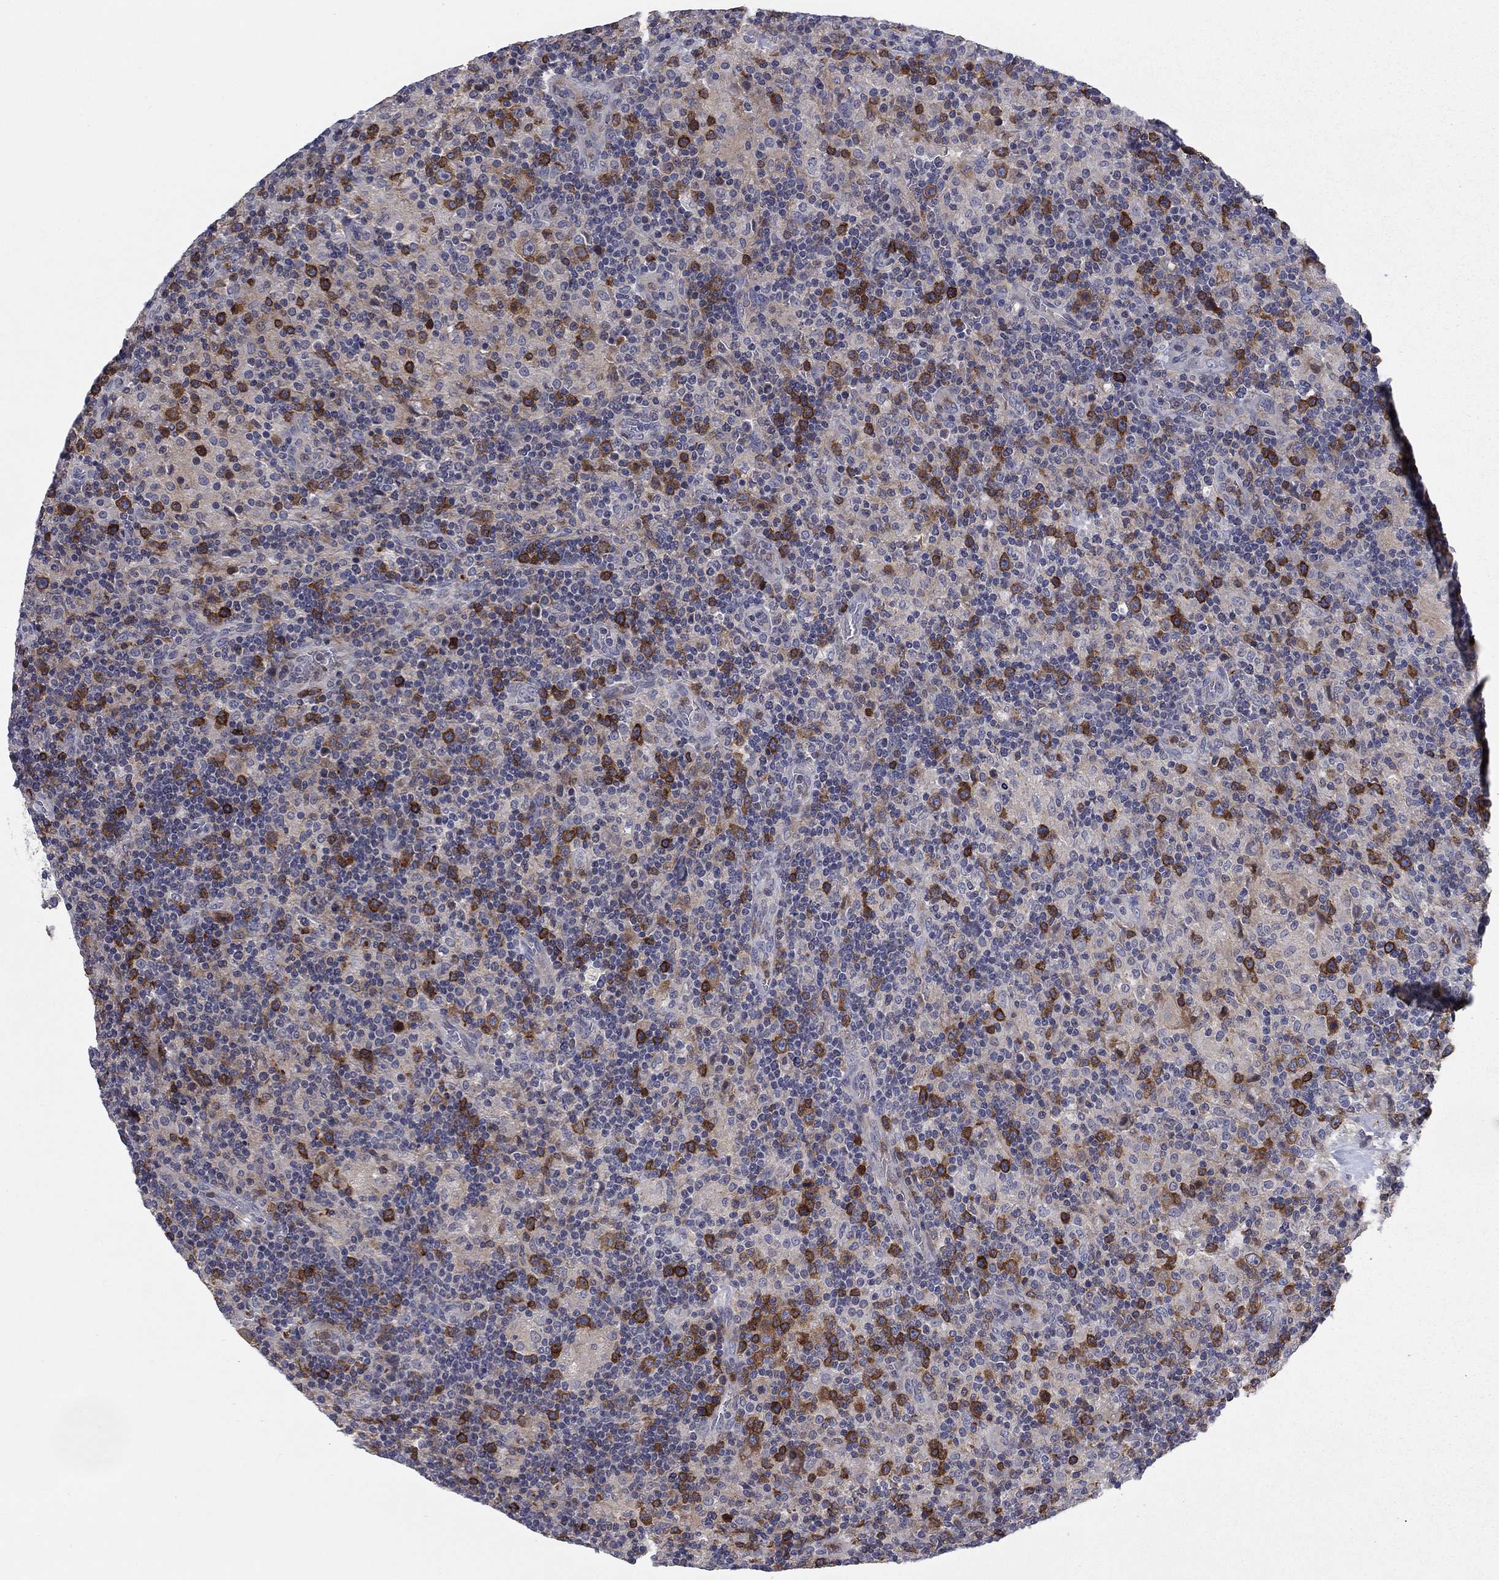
{"staining": {"intensity": "strong", "quantity": "<25%", "location": "cytoplasmic/membranous"}, "tissue": "lymphoma", "cell_type": "Tumor cells", "image_type": "cancer", "snomed": [{"axis": "morphology", "description": "Hodgkin's disease, NOS"}, {"axis": "topography", "description": "Lymph node"}], "caption": "Immunohistochemical staining of lymphoma shows medium levels of strong cytoplasmic/membranous positivity in approximately <25% of tumor cells. (brown staining indicates protein expression, while blue staining denotes nuclei).", "gene": "KIF15", "patient": {"sex": "male", "age": 70}}